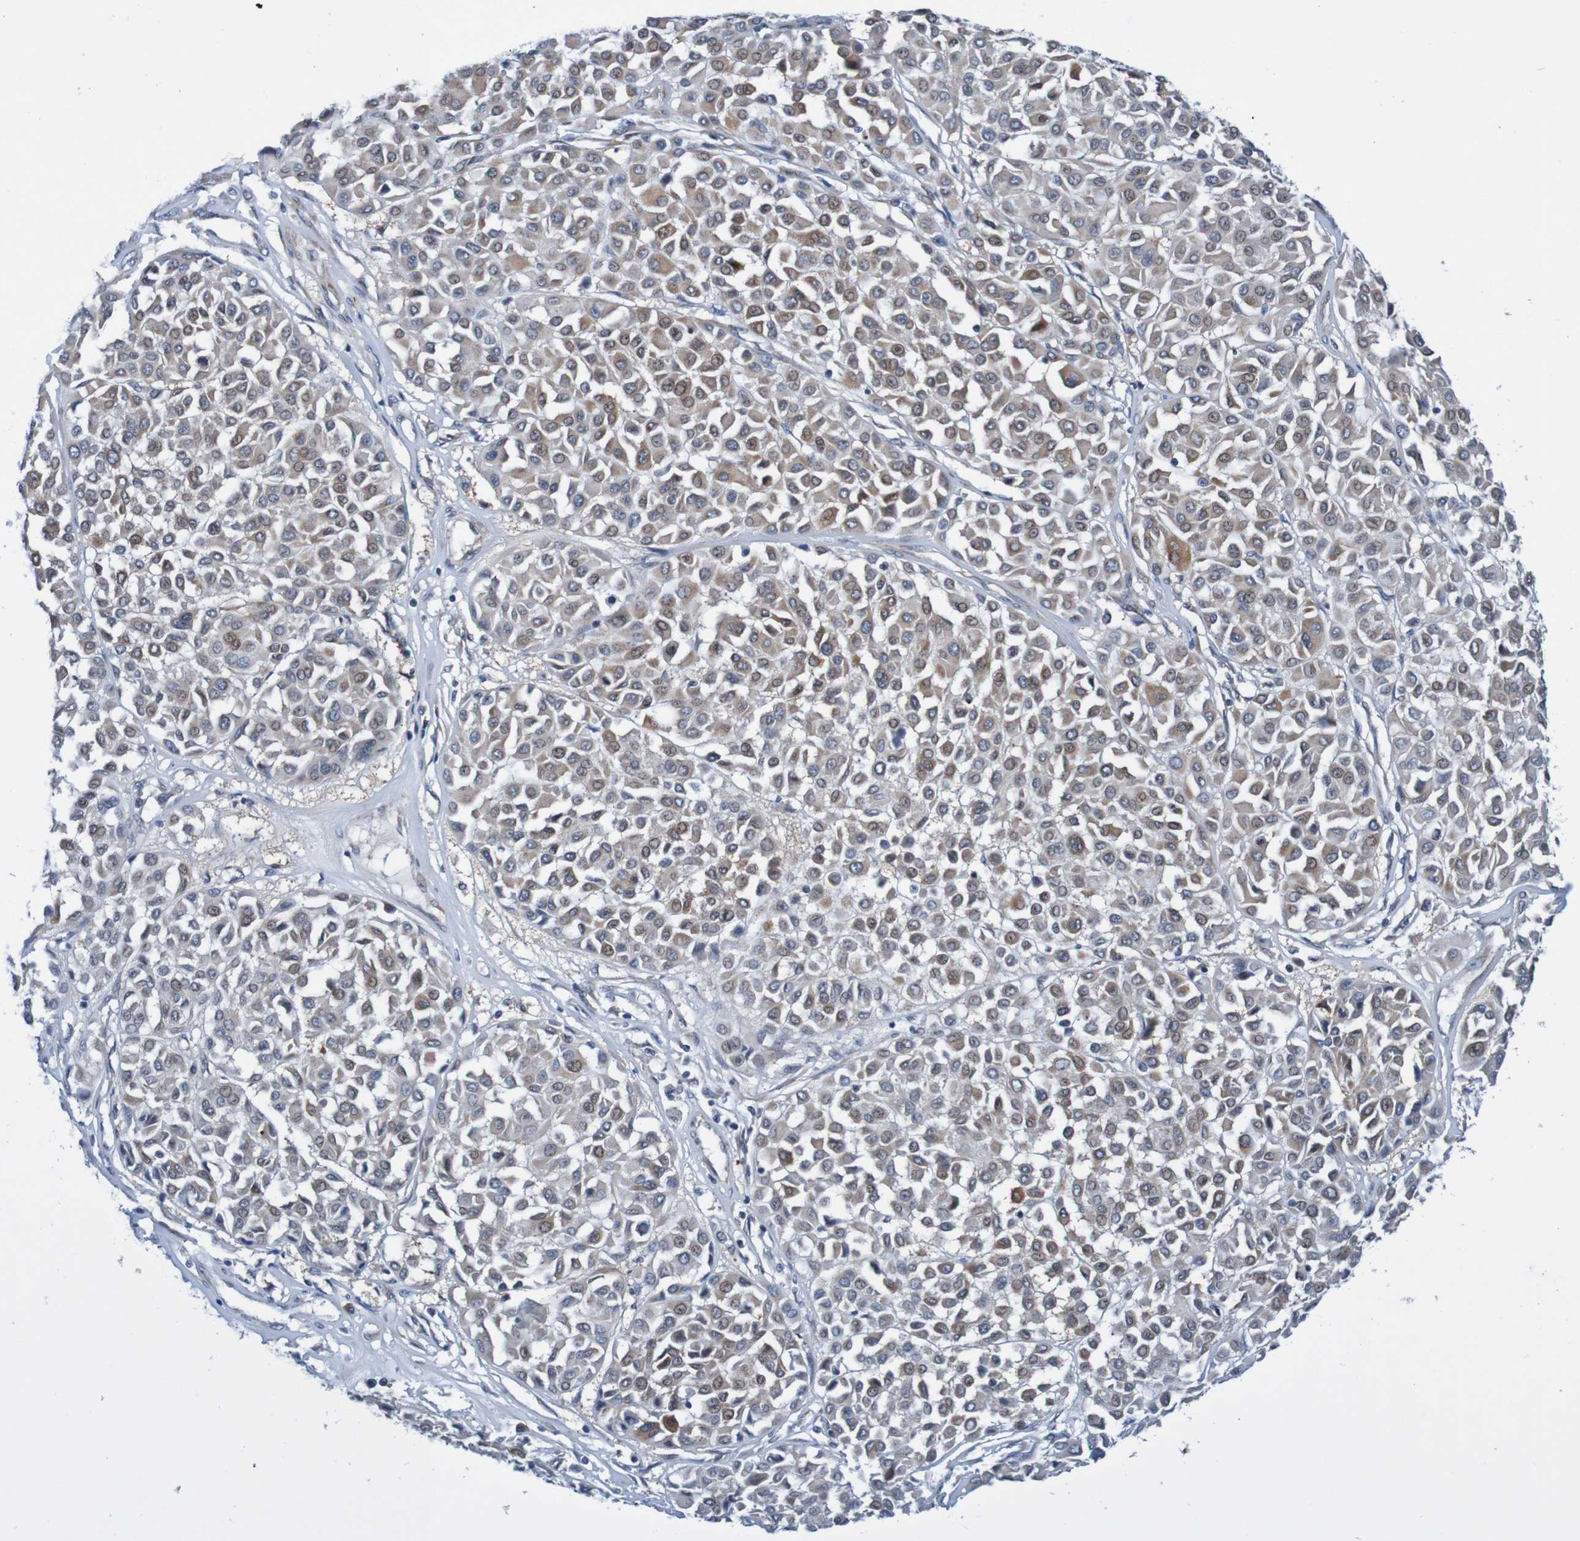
{"staining": {"intensity": "weak", "quantity": "25%-75%", "location": "cytoplasmic/membranous,nuclear"}, "tissue": "melanoma", "cell_type": "Tumor cells", "image_type": "cancer", "snomed": [{"axis": "morphology", "description": "Malignant melanoma, Metastatic site"}, {"axis": "topography", "description": "Soft tissue"}], "caption": "This micrograph displays IHC staining of human melanoma, with low weak cytoplasmic/membranous and nuclear expression in about 25%-75% of tumor cells.", "gene": "CPED1", "patient": {"sex": "male", "age": 41}}